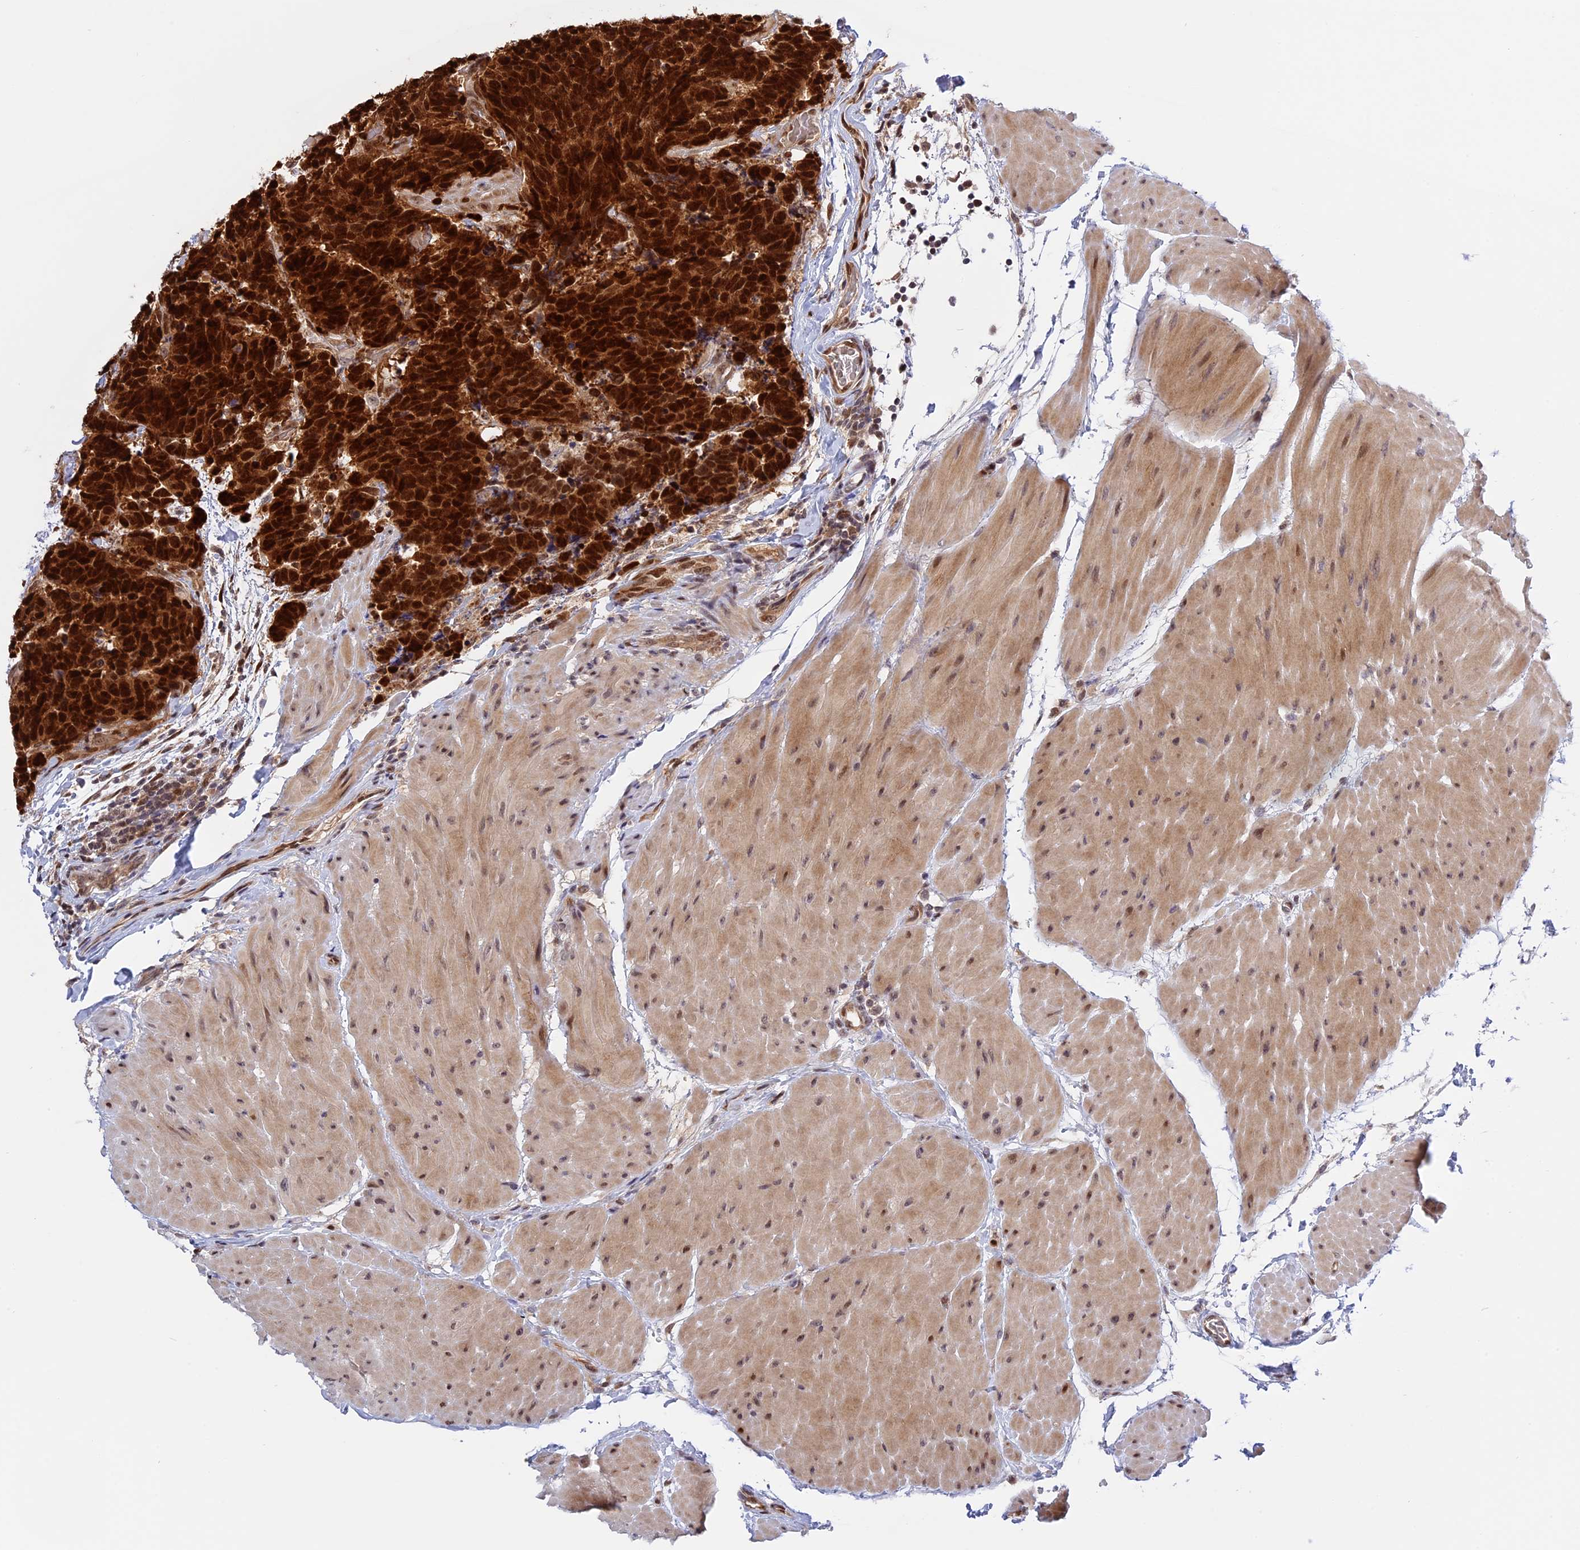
{"staining": {"intensity": "strong", "quantity": ">75%", "location": "cytoplasmic/membranous,nuclear"}, "tissue": "carcinoid", "cell_type": "Tumor cells", "image_type": "cancer", "snomed": [{"axis": "morphology", "description": "Carcinoma, NOS"}, {"axis": "morphology", "description": "Carcinoid, malignant, NOS"}, {"axis": "topography", "description": "Urinary bladder"}], "caption": "Immunohistochemistry (IHC) image of neoplastic tissue: human carcinoid stained using immunohistochemistry shows high levels of strong protein expression localized specifically in the cytoplasmic/membranous and nuclear of tumor cells, appearing as a cytoplasmic/membranous and nuclear brown color.", "gene": "ZNF428", "patient": {"sex": "male", "age": 57}}